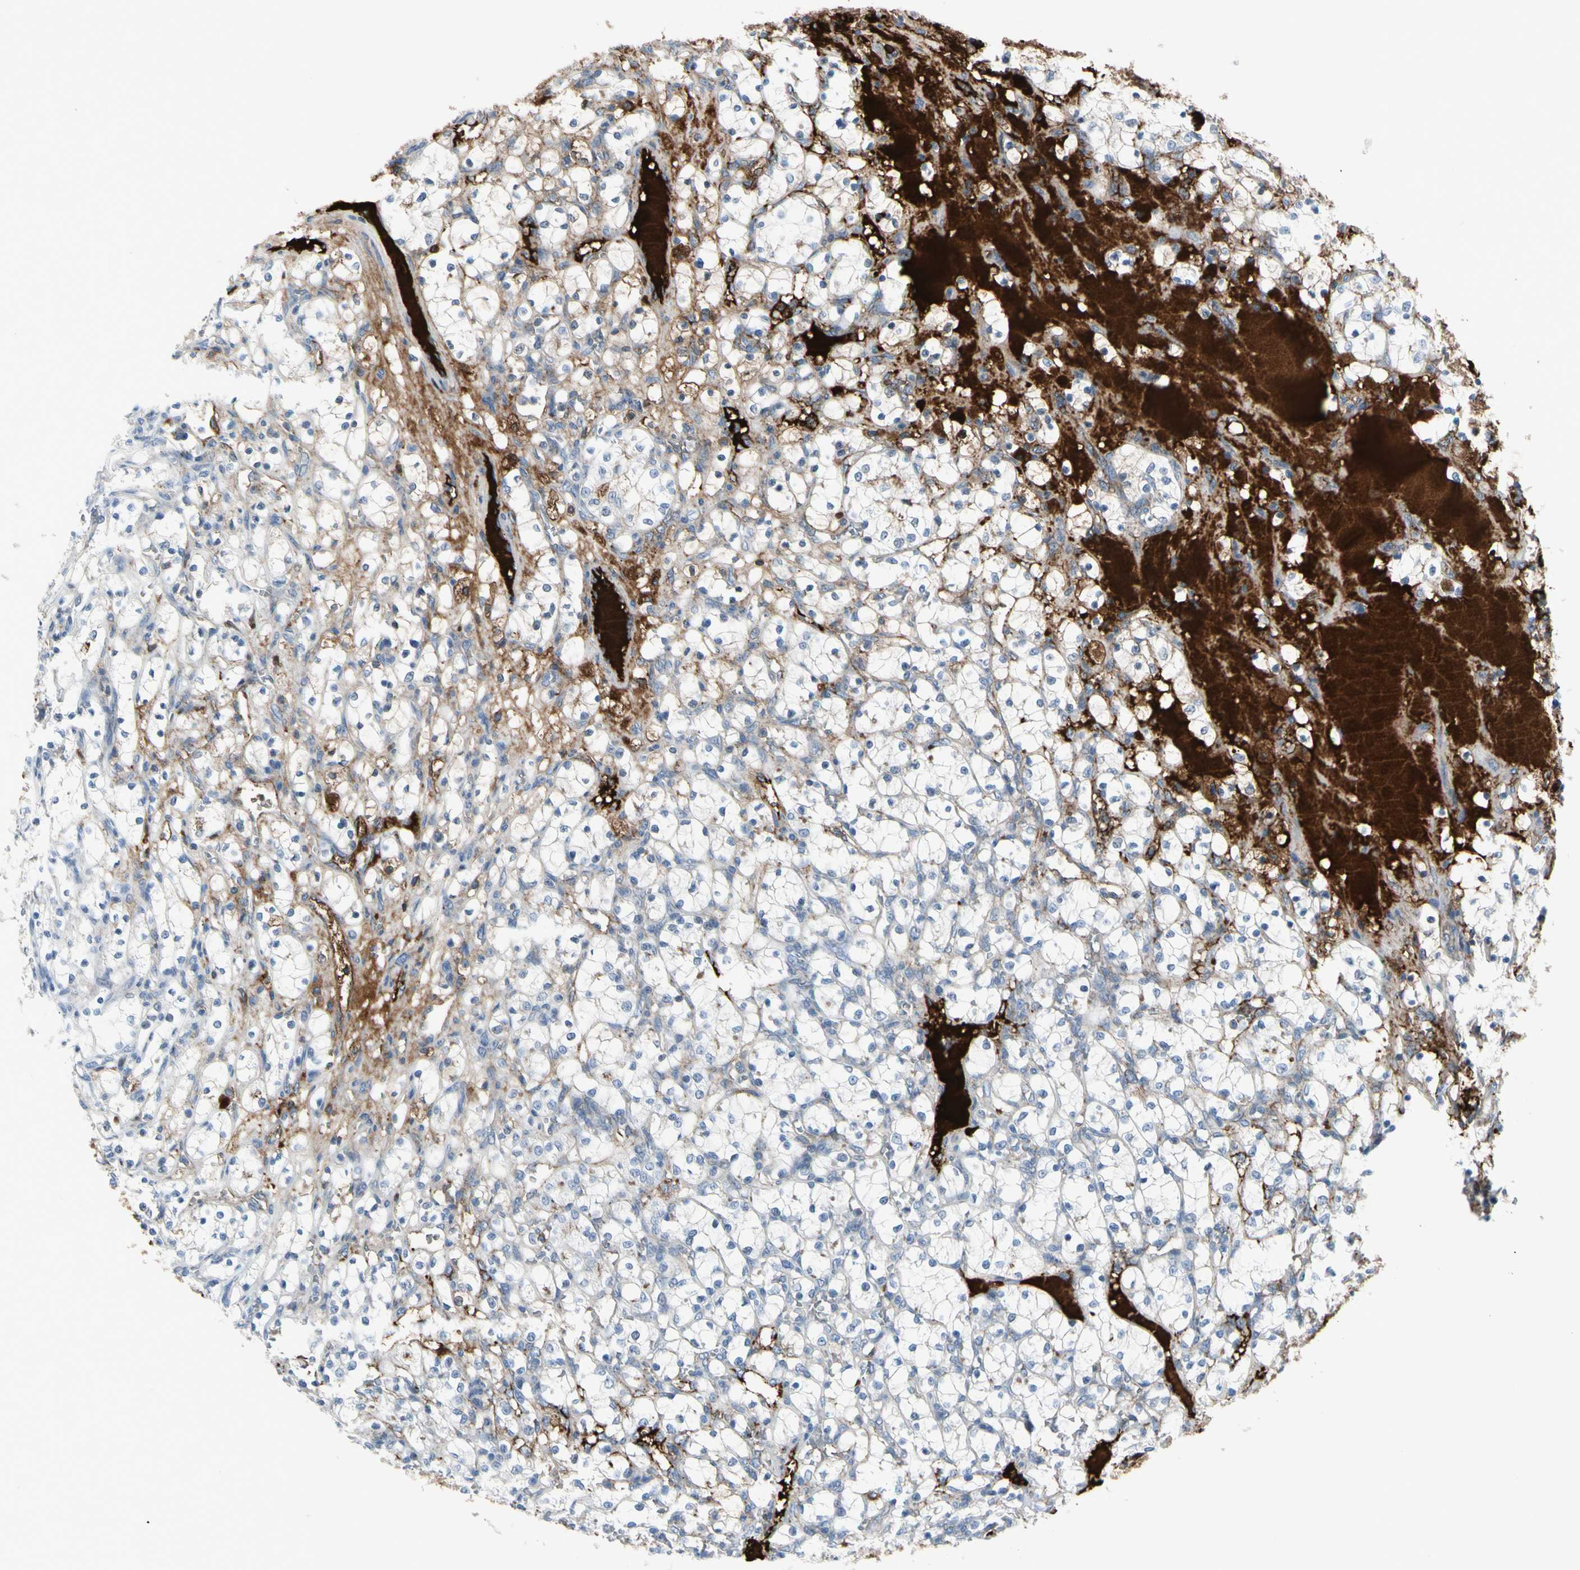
{"staining": {"intensity": "moderate", "quantity": "<25%", "location": "cytoplasmic/membranous"}, "tissue": "renal cancer", "cell_type": "Tumor cells", "image_type": "cancer", "snomed": [{"axis": "morphology", "description": "Adenocarcinoma, NOS"}, {"axis": "topography", "description": "Kidney"}], "caption": "High-magnification brightfield microscopy of renal cancer (adenocarcinoma) stained with DAB (3,3'-diaminobenzidine) (brown) and counterstained with hematoxylin (blue). tumor cells exhibit moderate cytoplasmic/membranous expression is seen in approximately<25% of cells.", "gene": "IGHG1", "patient": {"sex": "female", "age": 69}}